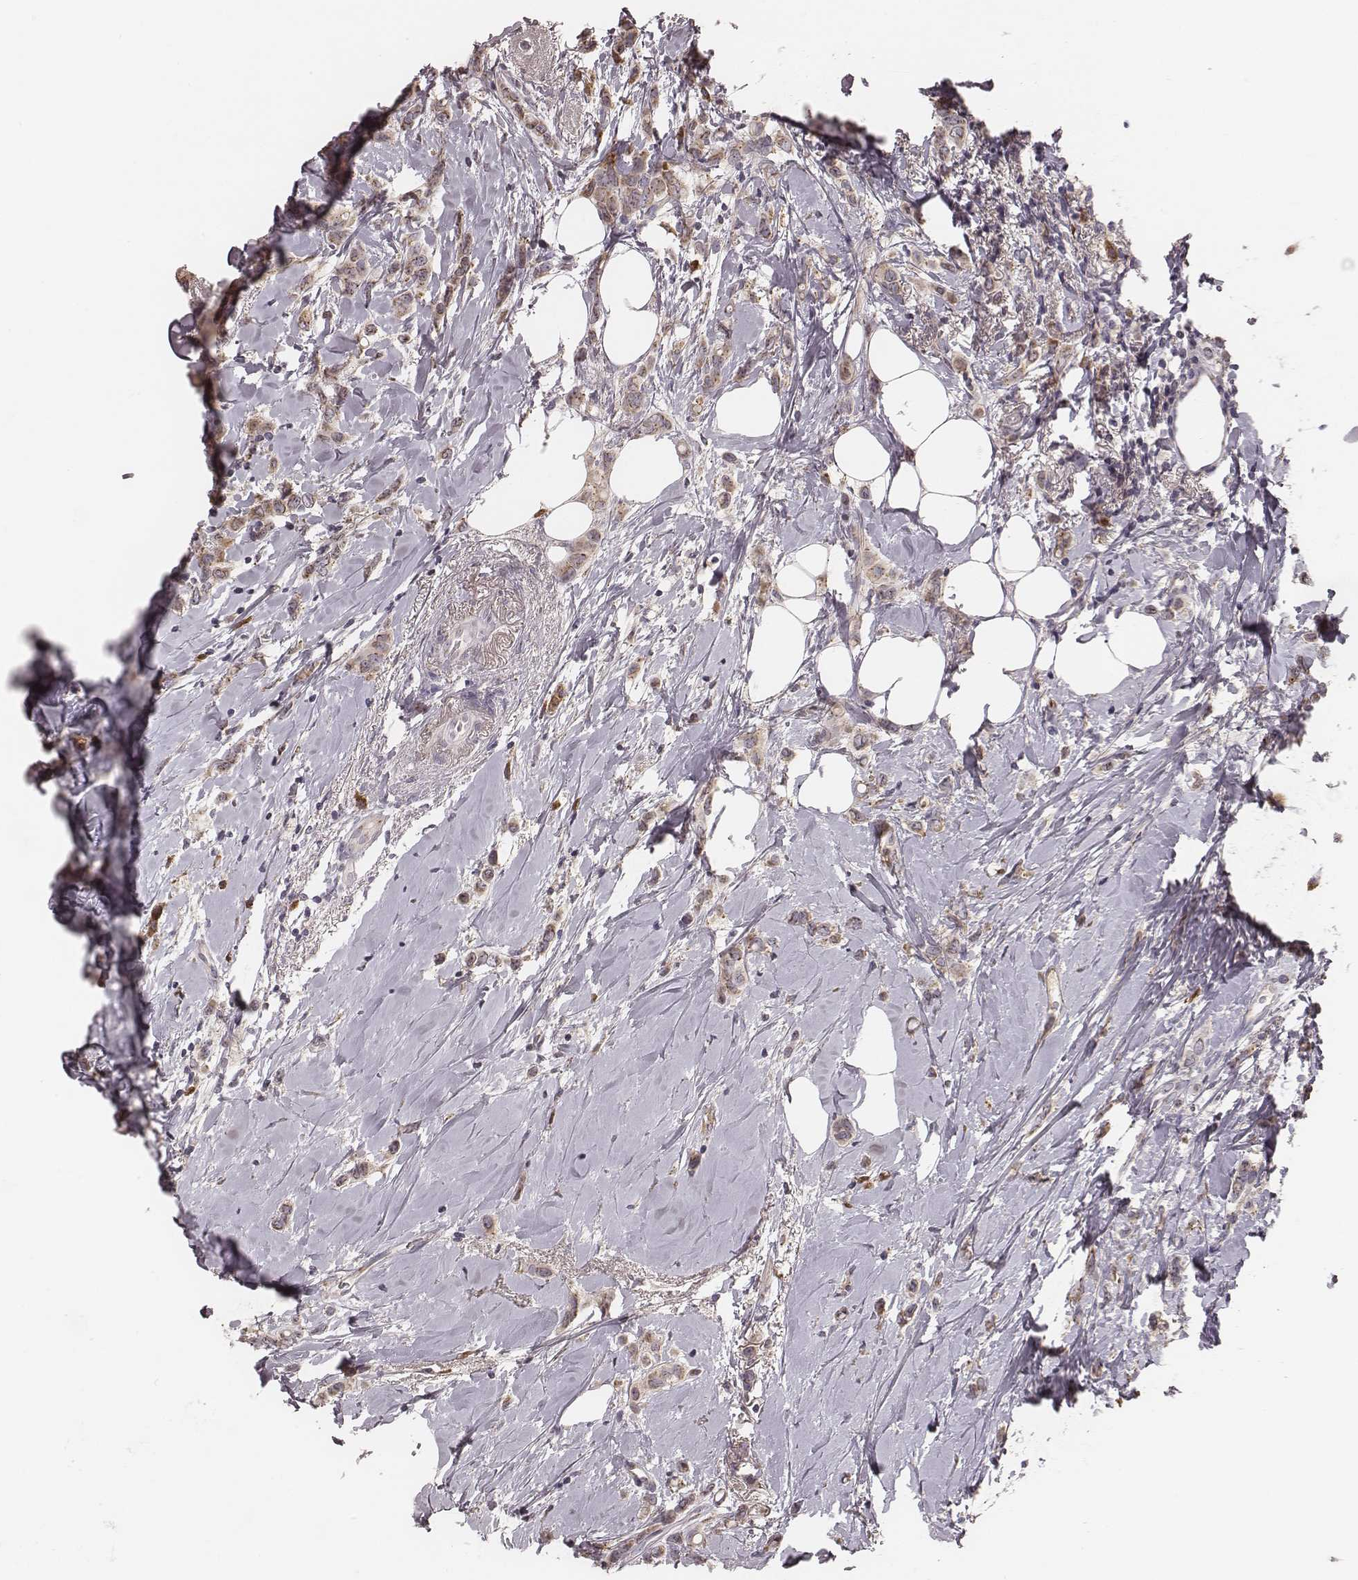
{"staining": {"intensity": "moderate", "quantity": "<25%", "location": "cytoplasmic/membranous"}, "tissue": "breast cancer", "cell_type": "Tumor cells", "image_type": "cancer", "snomed": [{"axis": "morphology", "description": "Lobular carcinoma"}, {"axis": "topography", "description": "Breast"}], "caption": "Immunohistochemical staining of breast cancer (lobular carcinoma) exhibits low levels of moderate cytoplasmic/membranous staining in approximately <25% of tumor cells.", "gene": "P2RX5", "patient": {"sex": "female", "age": 66}}